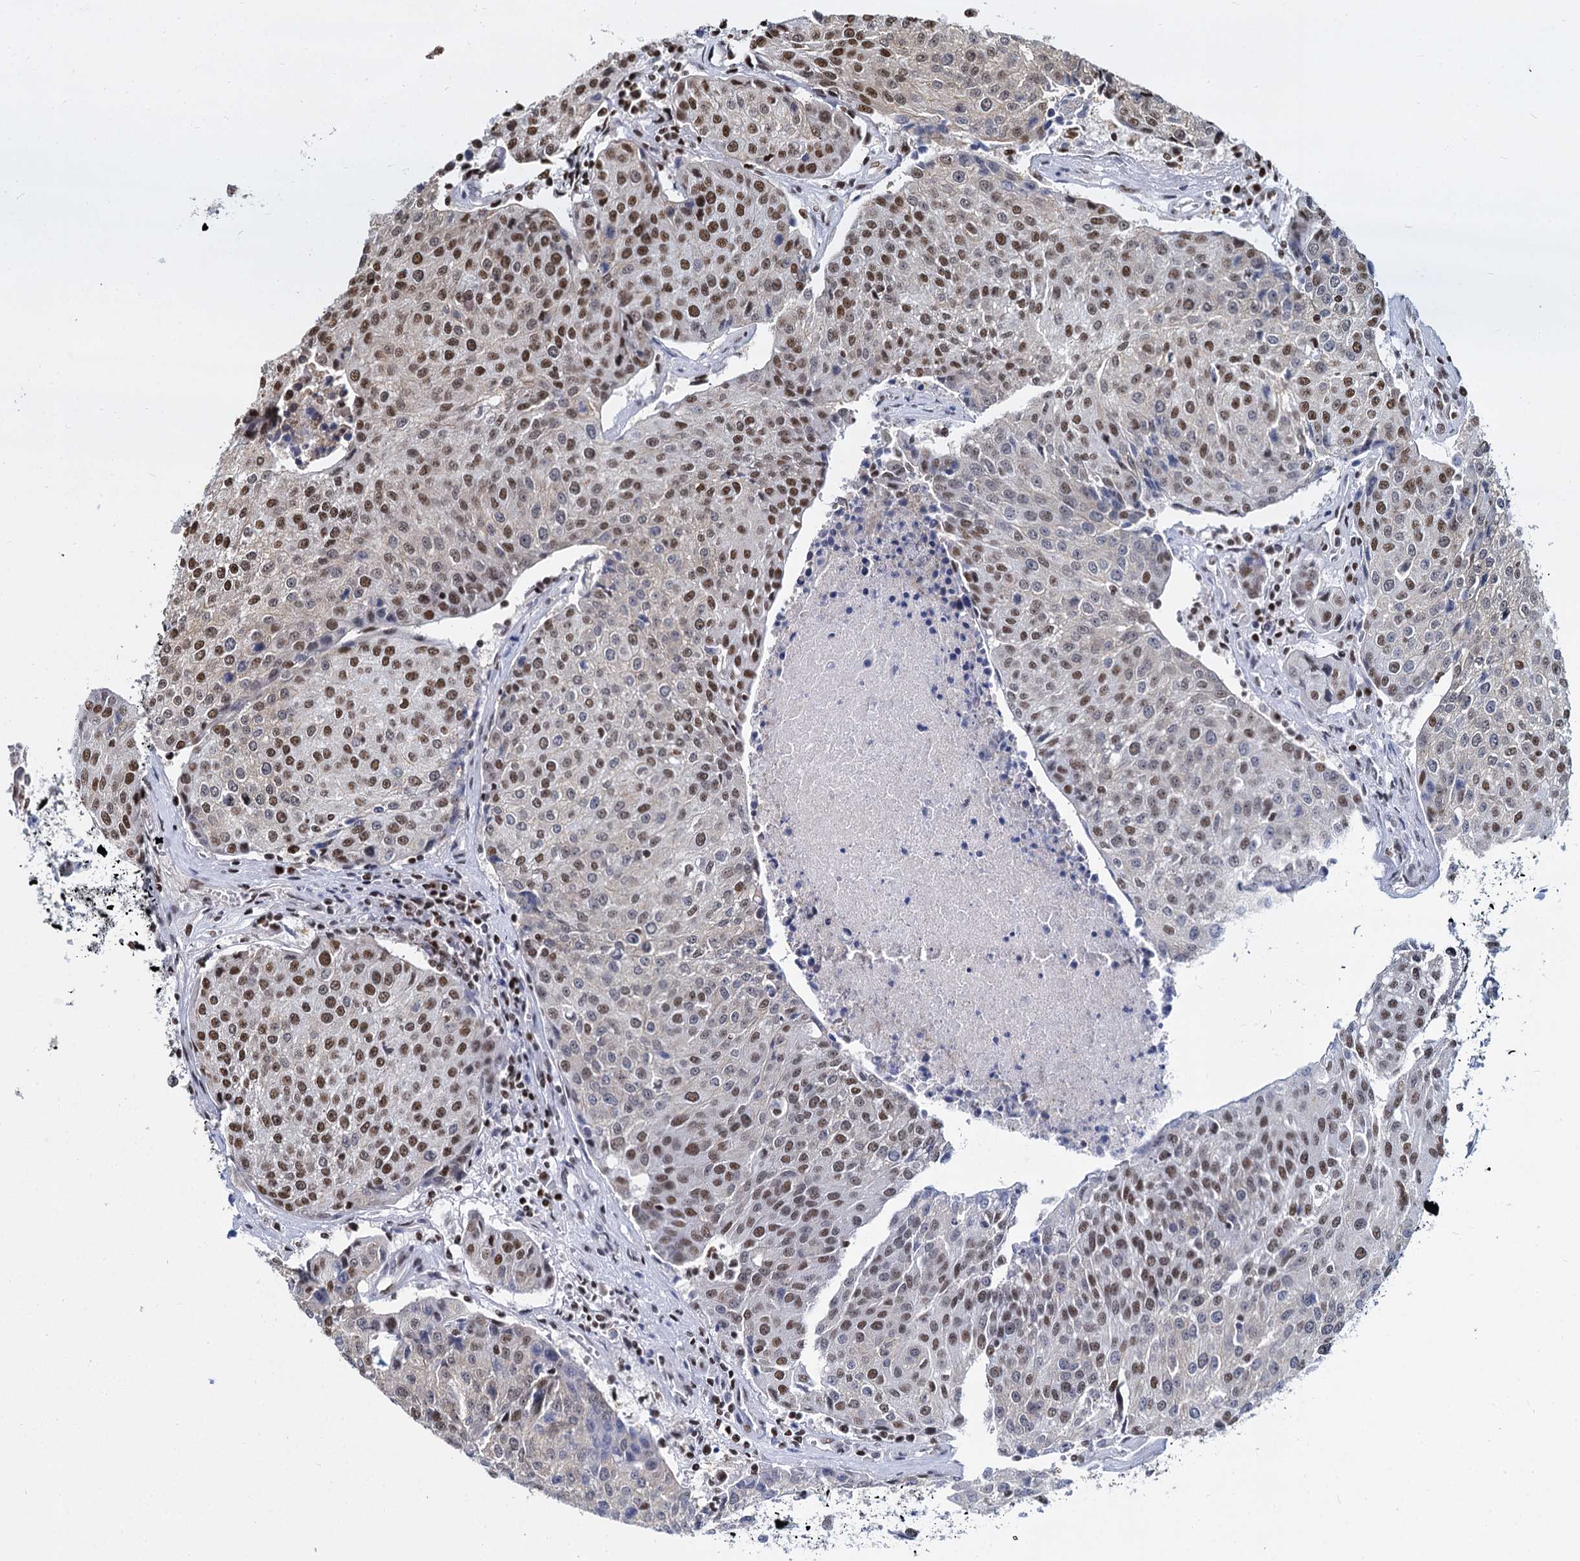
{"staining": {"intensity": "moderate", "quantity": ">75%", "location": "nuclear"}, "tissue": "urothelial cancer", "cell_type": "Tumor cells", "image_type": "cancer", "snomed": [{"axis": "morphology", "description": "Urothelial carcinoma, High grade"}, {"axis": "topography", "description": "Urinary bladder"}], "caption": "Immunohistochemistry (DAB) staining of high-grade urothelial carcinoma shows moderate nuclear protein positivity in about >75% of tumor cells.", "gene": "DCPS", "patient": {"sex": "female", "age": 85}}